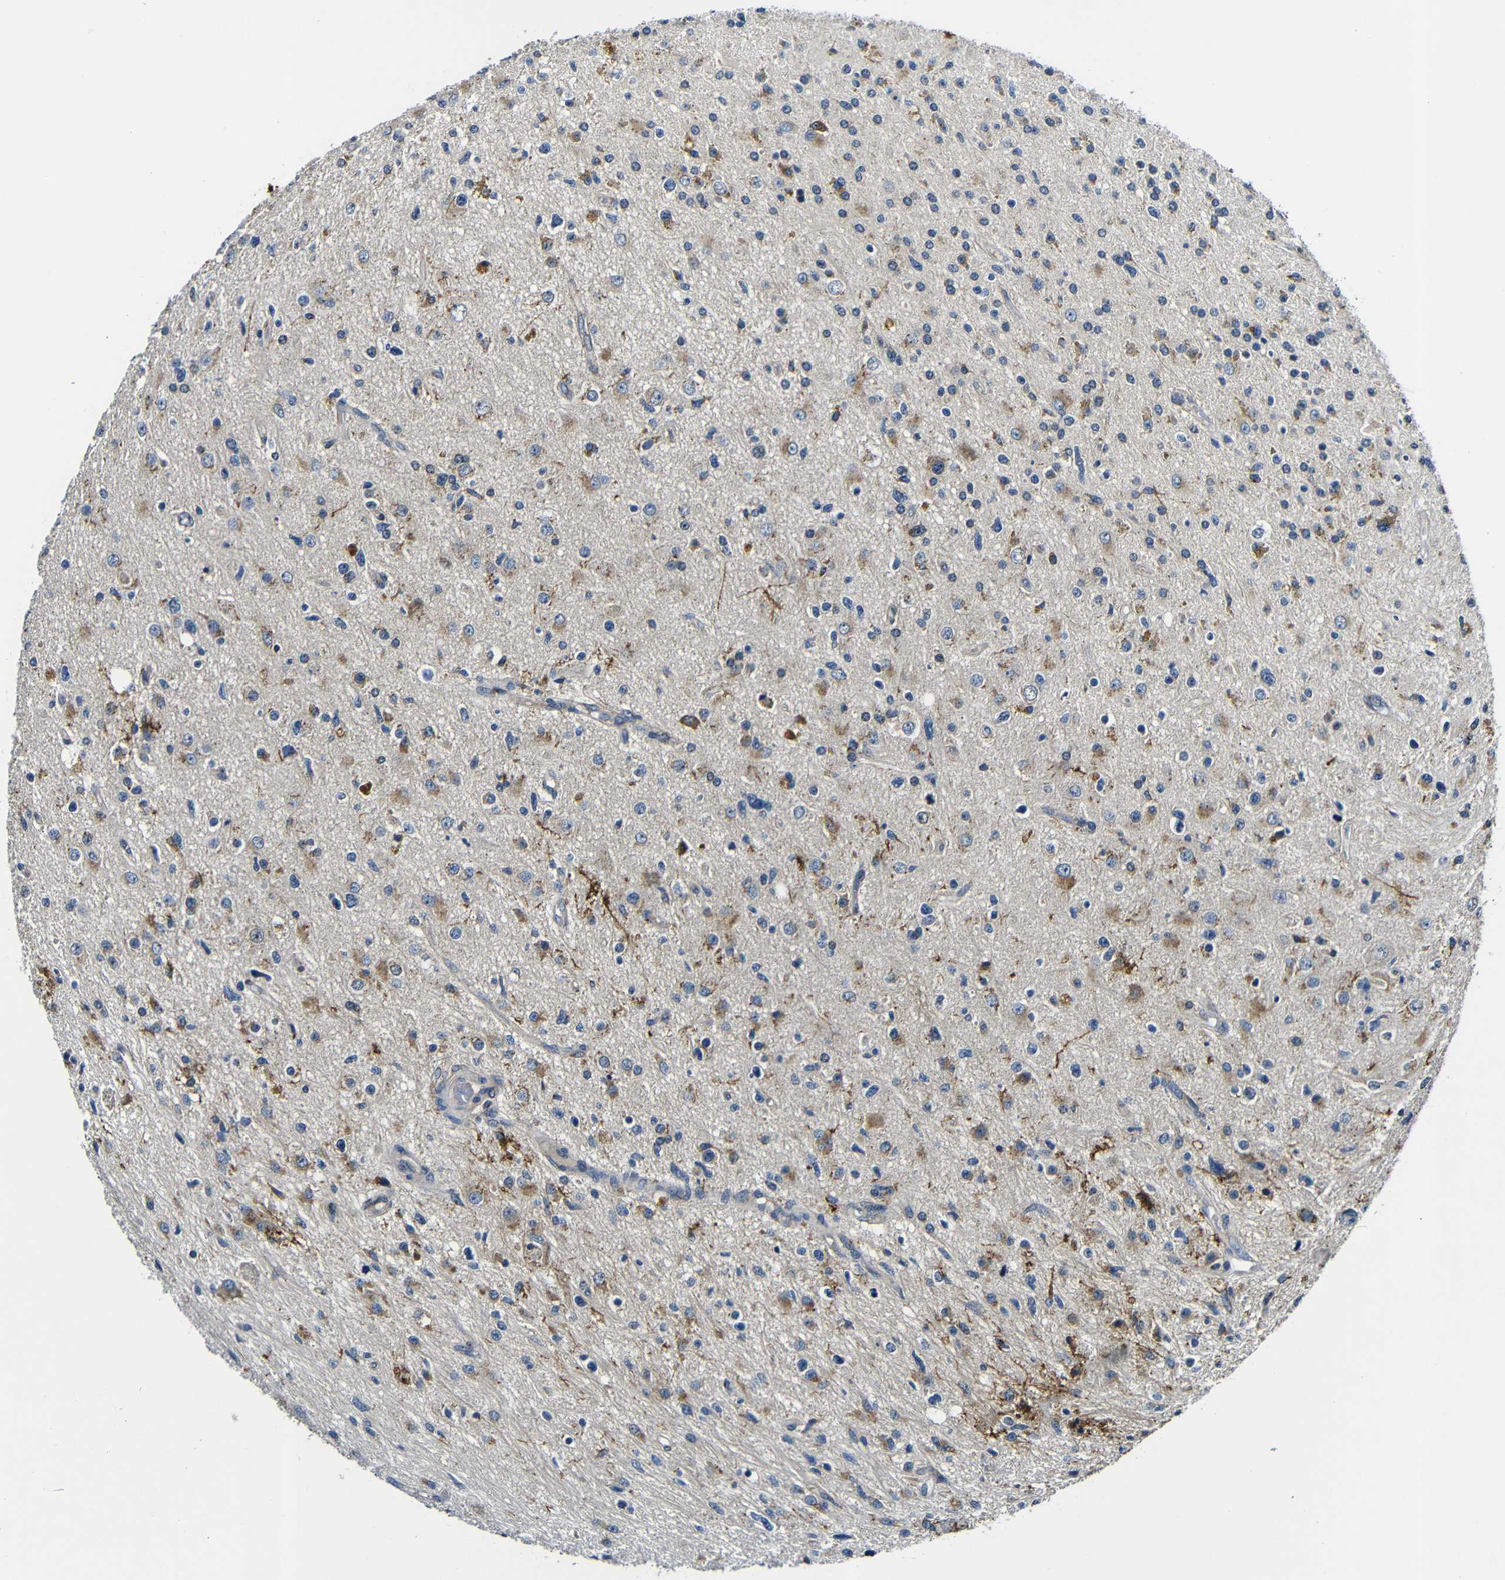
{"staining": {"intensity": "moderate", "quantity": "25%-75%", "location": "cytoplasmic/membranous"}, "tissue": "glioma", "cell_type": "Tumor cells", "image_type": "cancer", "snomed": [{"axis": "morphology", "description": "Glioma, malignant, High grade"}, {"axis": "topography", "description": "Brain"}], "caption": "Brown immunohistochemical staining in malignant glioma (high-grade) reveals moderate cytoplasmic/membranous expression in about 25%-75% of tumor cells. Nuclei are stained in blue.", "gene": "FKBP14", "patient": {"sex": "male", "age": 33}}